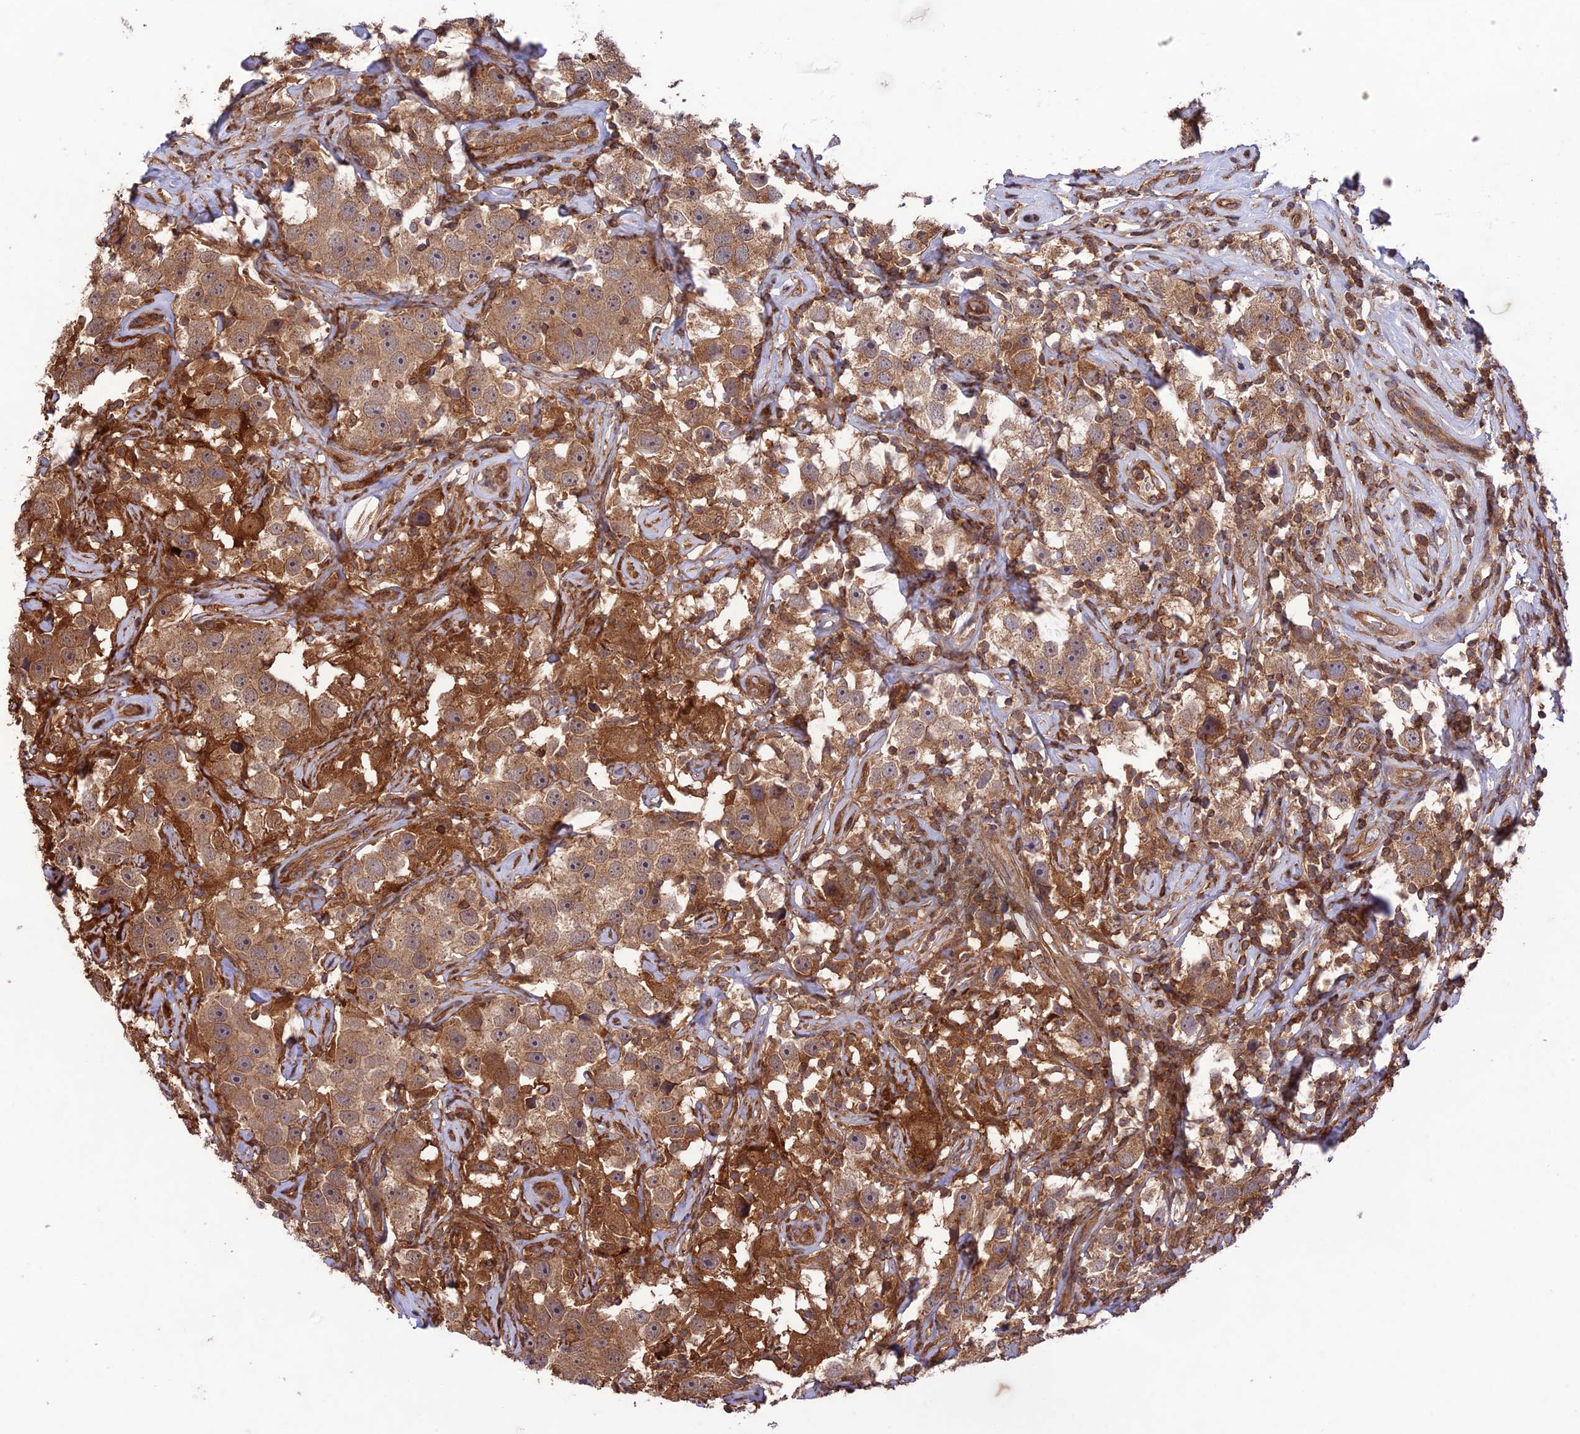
{"staining": {"intensity": "moderate", "quantity": ">75%", "location": "cytoplasmic/membranous"}, "tissue": "testis cancer", "cell_type": "Tumor cells", "image_type": "cancer", "snomed": [{"axis": "morphology", "description": "Seminoma, NOS"}, {"axis": "topography", "description": "Testis"}], "caption": "High-power microscopy captured an immunohistochemistry photomicrograph of testis seminoma, revealing moderate cytoplasmic/membranous staining in about >75% of tumor cells.", "gene": "FCHSD1", "patient": {"sex": "male", "age": 49}}